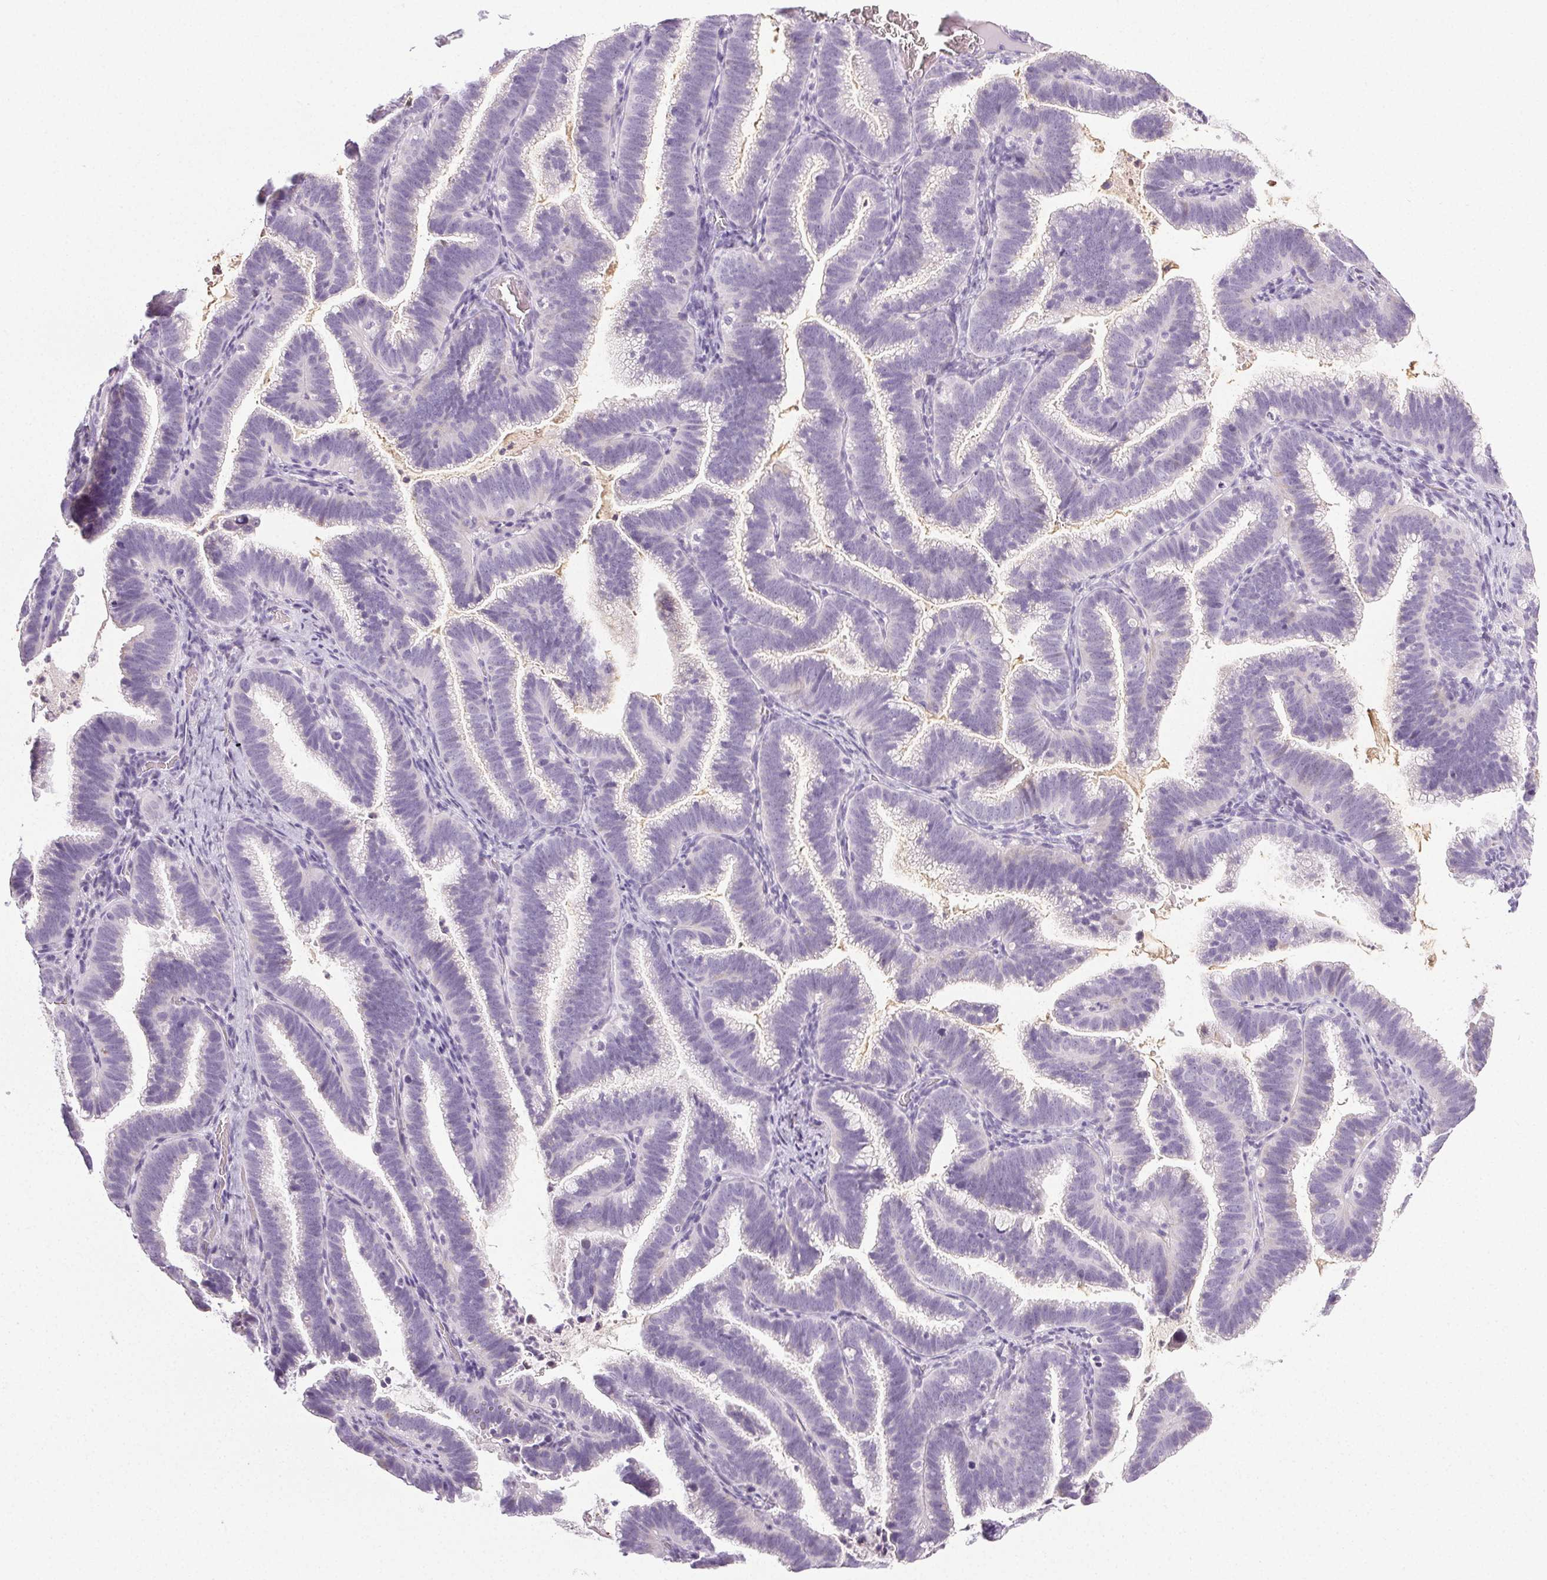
{"staining": {"intensity": "negative", "quantity": "none", "location": "none"}, "tissue": "cervical cancer", "cell_type": "Tumor cells", "image_type": "cancer", "snomed": [{"axis": "morphology", "description": "Adenocarcinoma, NOS"}, {"axis": "topography", "description": "Cervix"}], "caption": "Tumor cells show no significant protein expression in cervical cancer.", "gene": "COL7A1", "patient": {"sex": "female", "age": 61}}